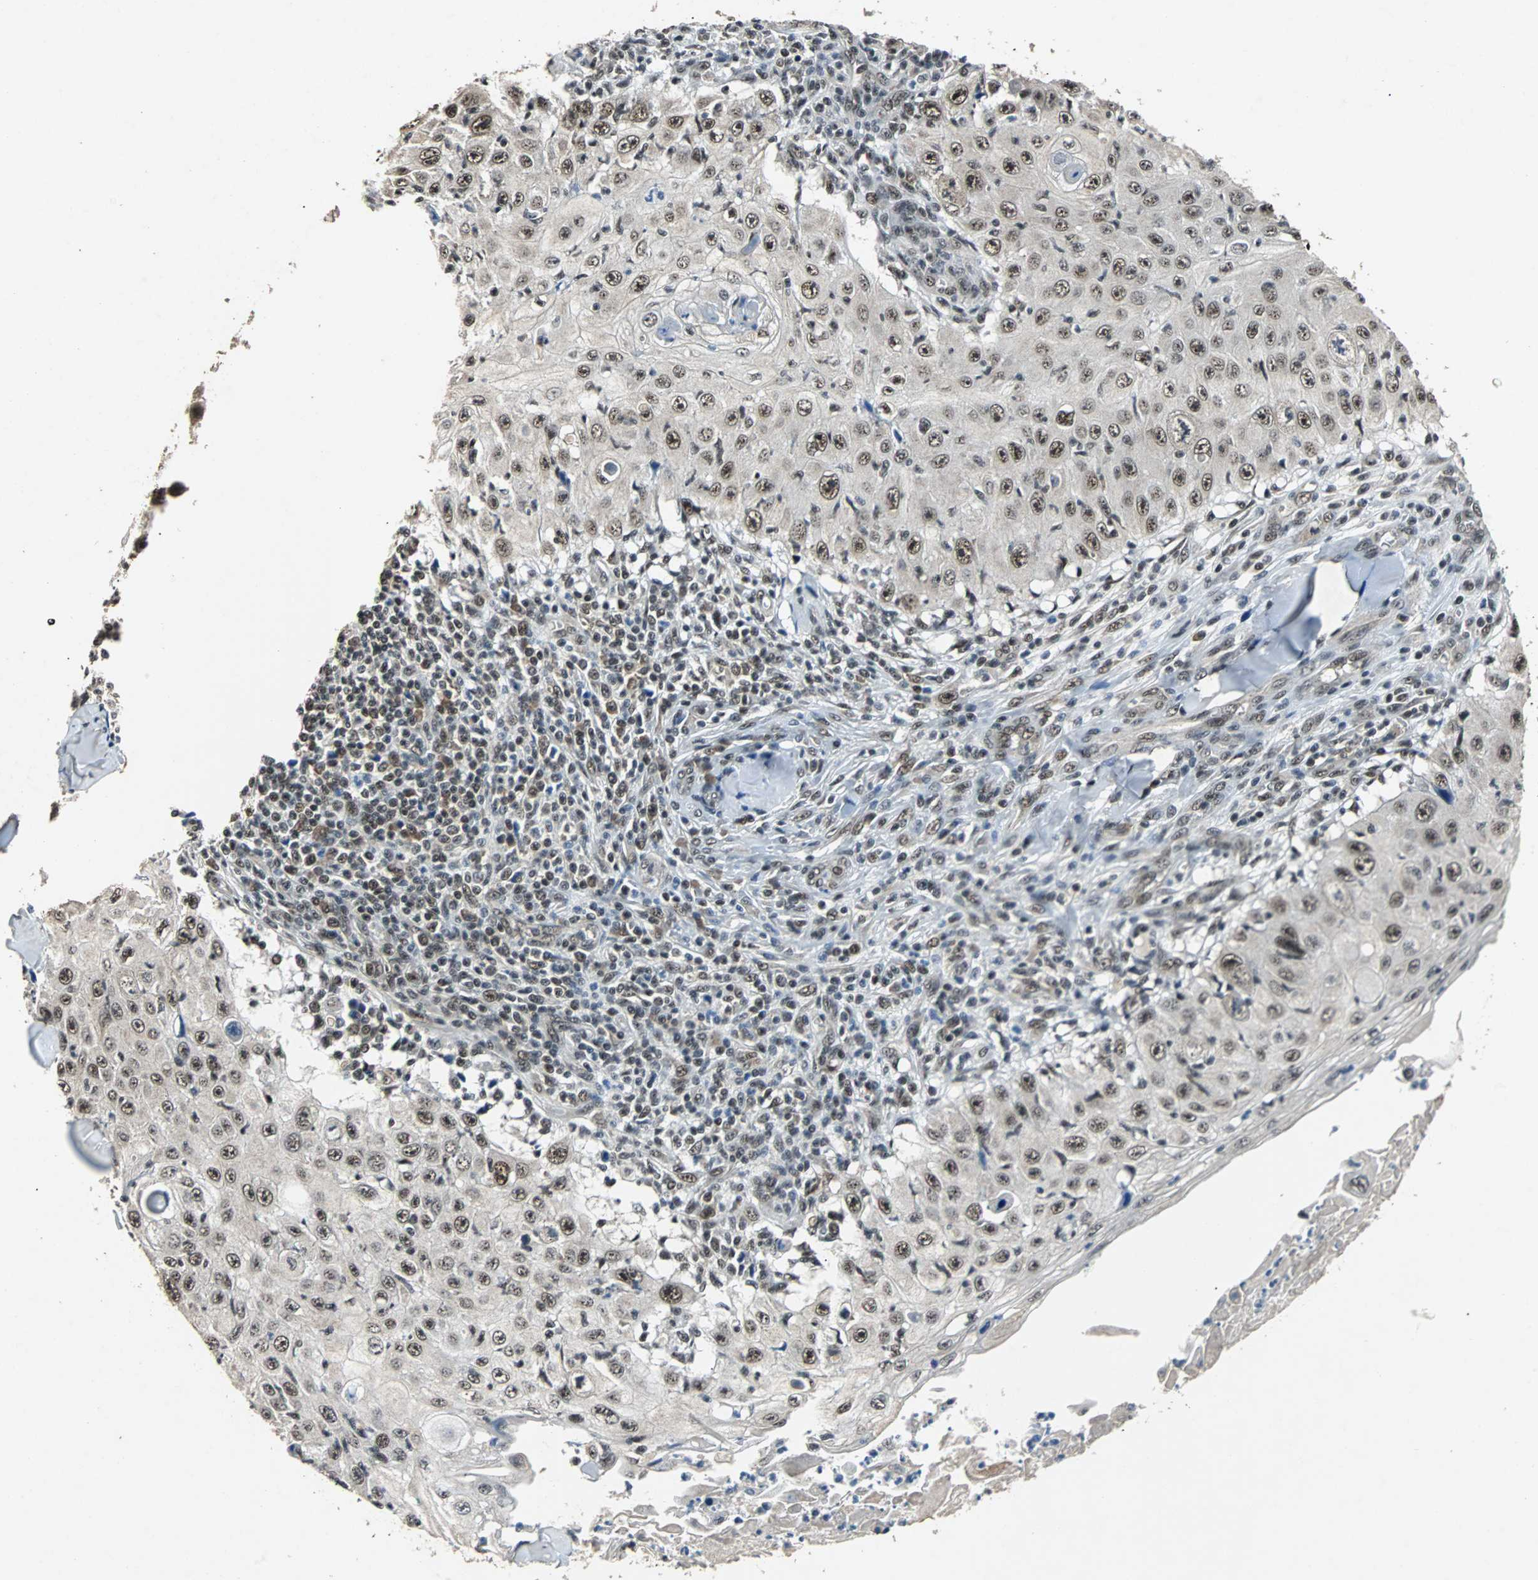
{"staining": {"intensity": "weak", "quantity": "25%-75%", "location": "nuclear"}, "tissue": "skin cancer", "cell_type": "Tumor cells", "image_type": "cancer", "snomed": [{"axis": "morphology", "description": "Squamous cell carcinoma, NOS"}, {"axis": "topography", "description": "Skin"}], "caption": "Immunohistochemistry (DAB (3,3'-diaminobenzidine)) staining of skin cancer (squamous cell carcinoma) shows weak nuclear protein expression in about 25%-75% of tumor cells. (DAB (3,3'-diaminobenzidine) = brown stain, brightfield microscopy at high magnification).", "gene": "USP28", "patient": {"sex": "male", "age": 86}}